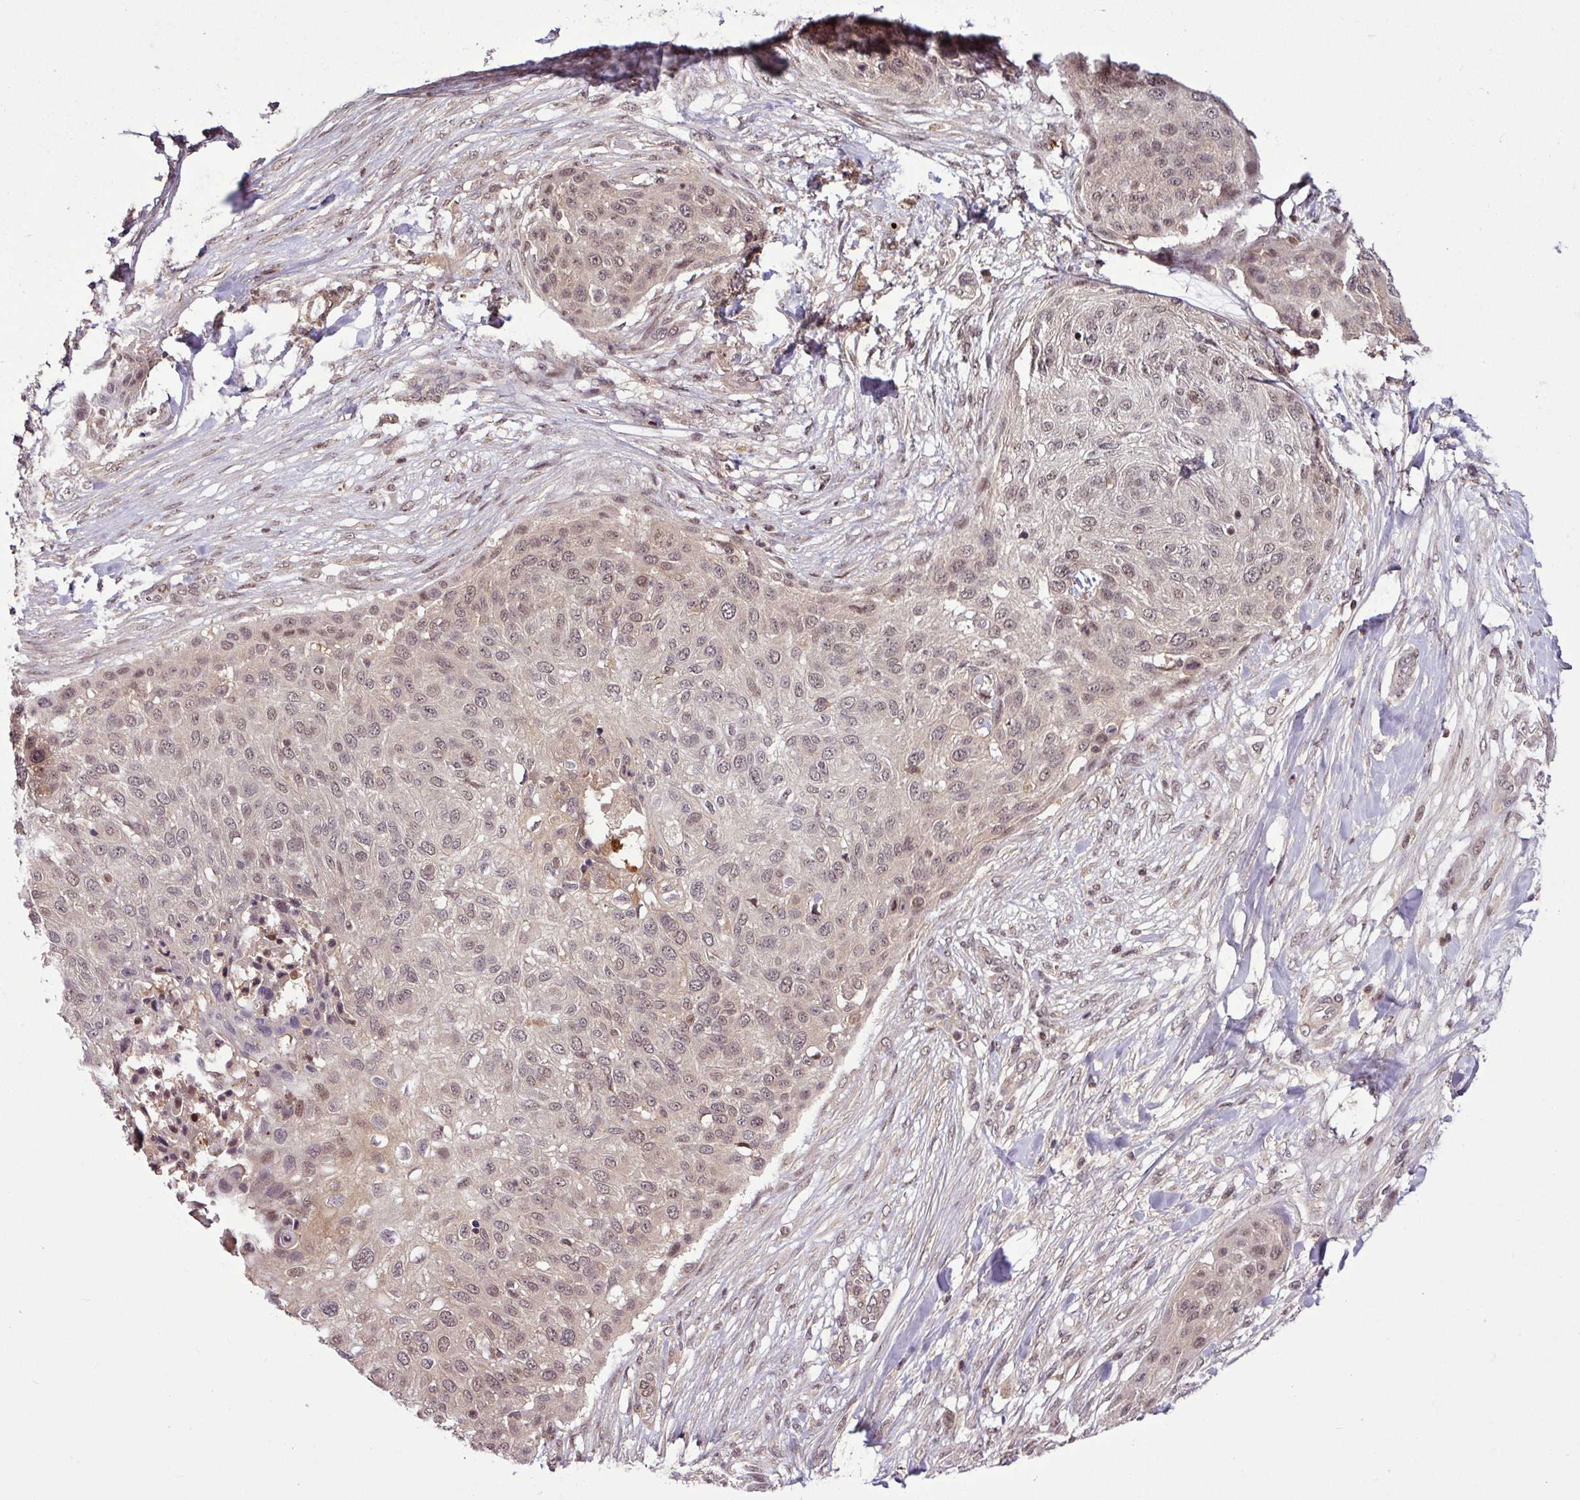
{"staining": {"intensity": "weak", "quantity": "25%-75%", "location": "nuclear"}, "tissue": "skin cancer", "cell_type": "Tumor cells", "image_type": "cancer", "snomed": [{"axis": "morphology", "description": "Squamous cell carcinoma, NOS"}, {"axis": "topography", "description": "Skin"}], "caption": "IHC photomicrograph of skin squamous cell carcinoma stained for a protein (brown), which displays low levels of weak nuclear positivity in about 25%-75% of tumor cells.", "gene": "ITPKC", "patient": {"sex": "female", "age": 87}}